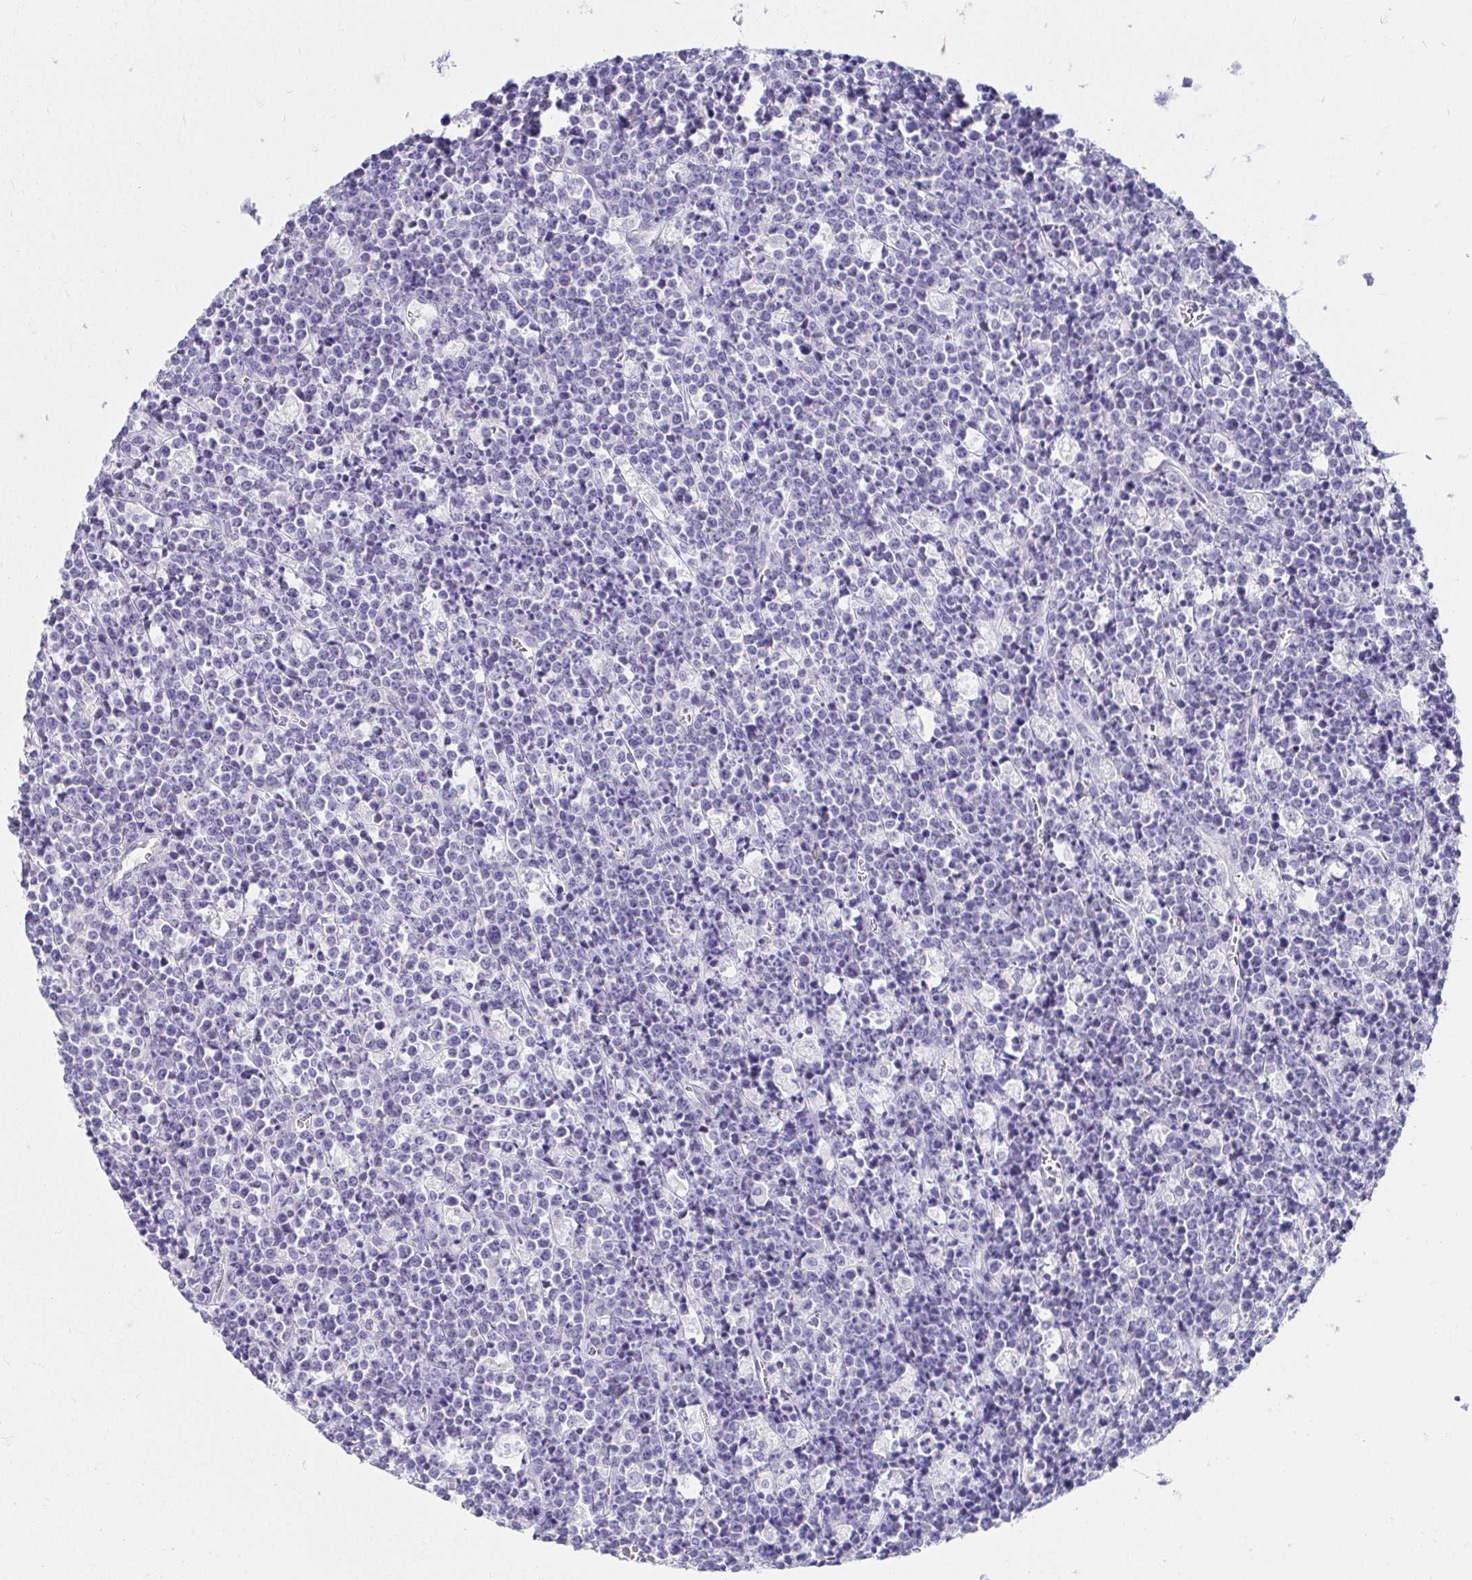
{"staining": {"intensity": "negative", "quantity": "none", "location": "none"}, "tissue": "lymphoma", "cell_type": "Tumor cells", "image_type": "cancer", "snomed": [{"axis": "morphology", "description": "Malignant lymphoma, non-Hodgkin's type, High grade"}, {"axis": "topography", "description": "Ovary"}], "caption": "This is an immunohistochemistry photomicrograph of lymphoma. There is no positivity in tumor cells.", "gene": "VGLL1", "patient": {"sex": "female", "age": 56}}